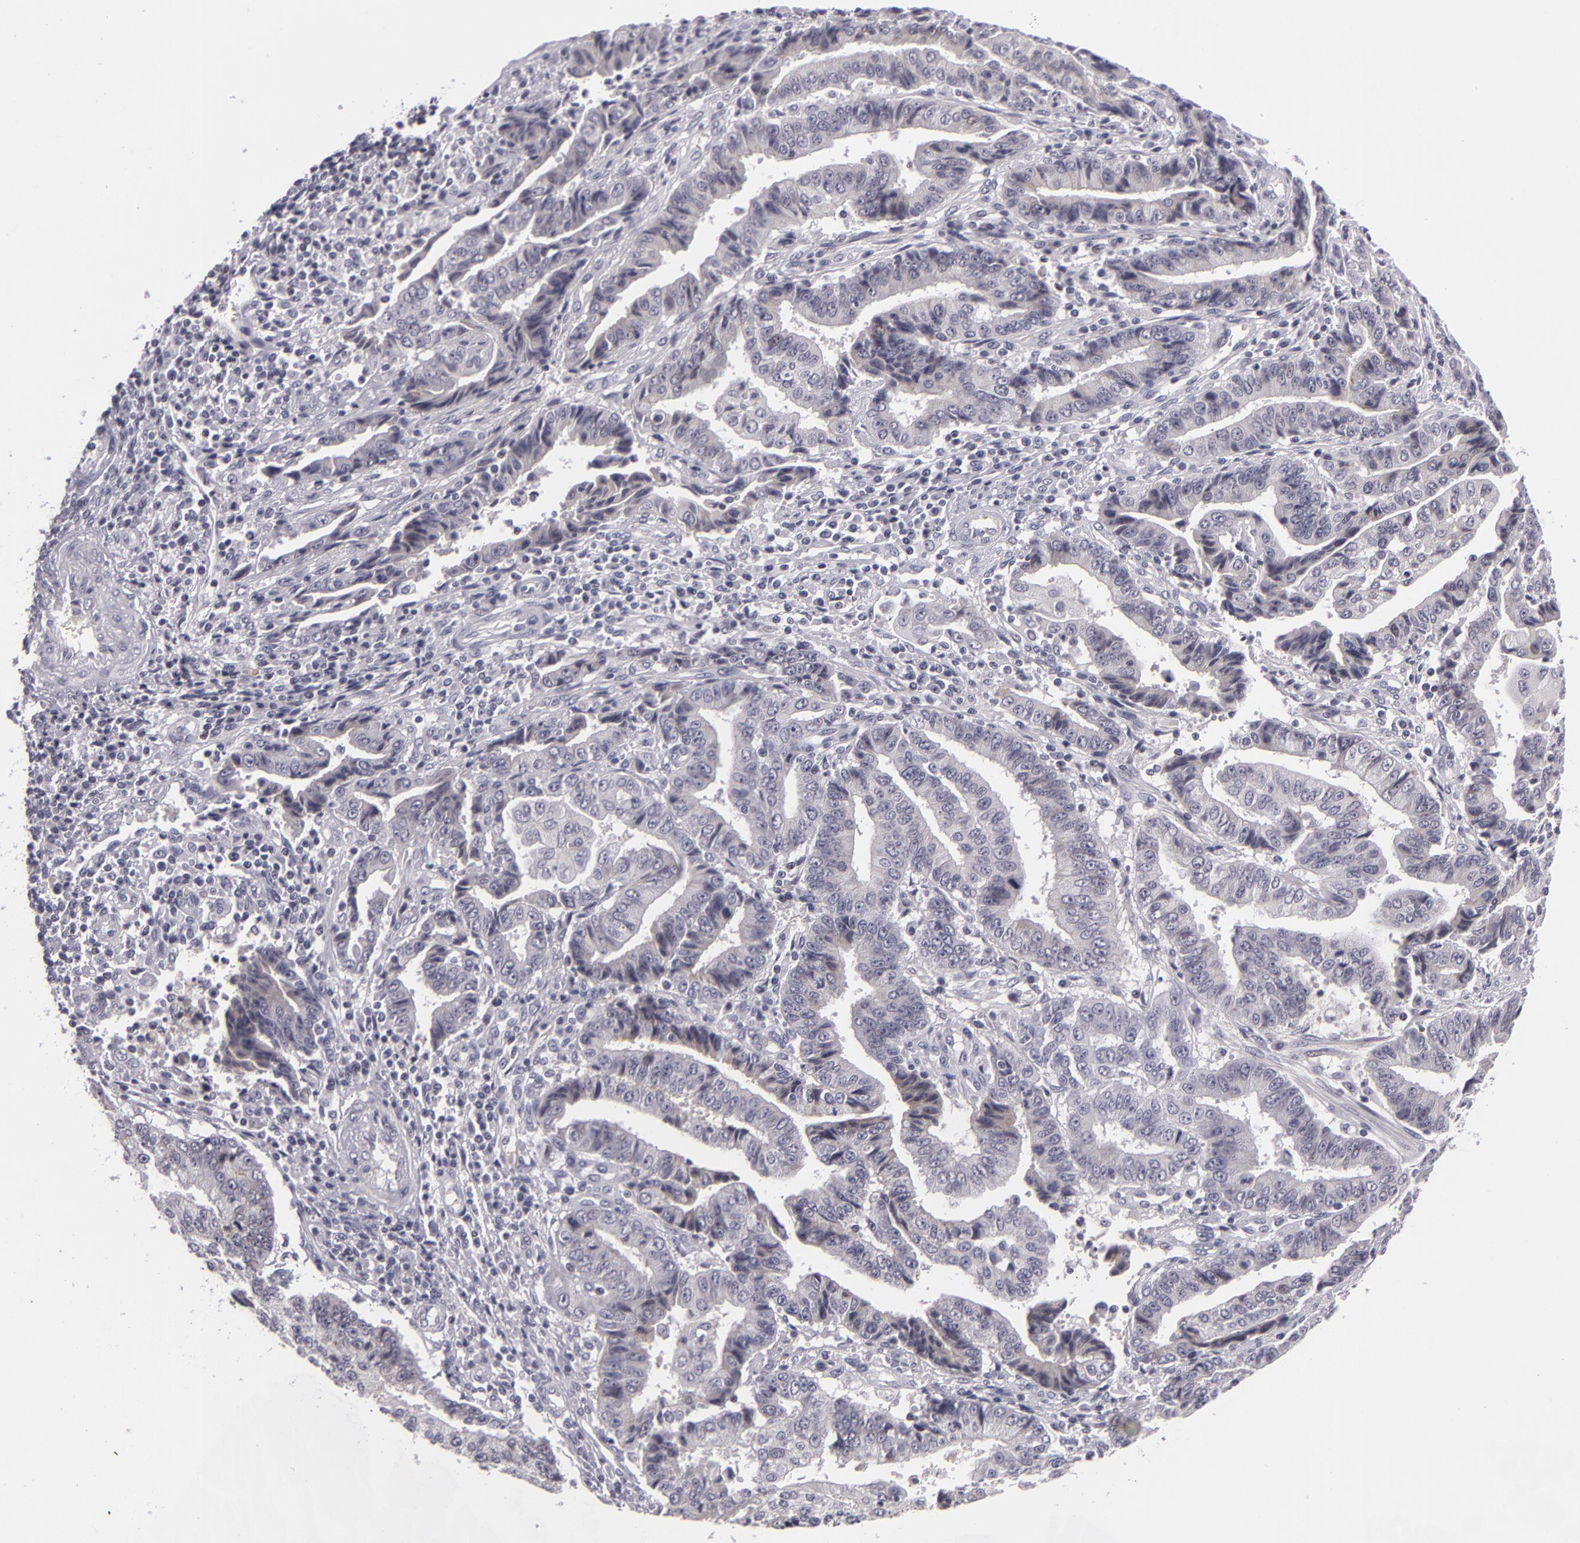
{"staining": {"intensity": "negative", "quantity": "none", "location": "none"}, "tissue": "endometrial cancer", "cell_type": "Tumor cells", "image_type": "cancer", "snomed": [{"axis": "morphology", "description": "Adenocarcinoma, NOS"}, {"axis": "topography", "description": "Endometrium"}], "caption": "Tumor cells show no significant protein expression in endometrial adenocarcinoma.", "gene": "CTNNB1", "patient": {"sex": "female", "age": 75}}